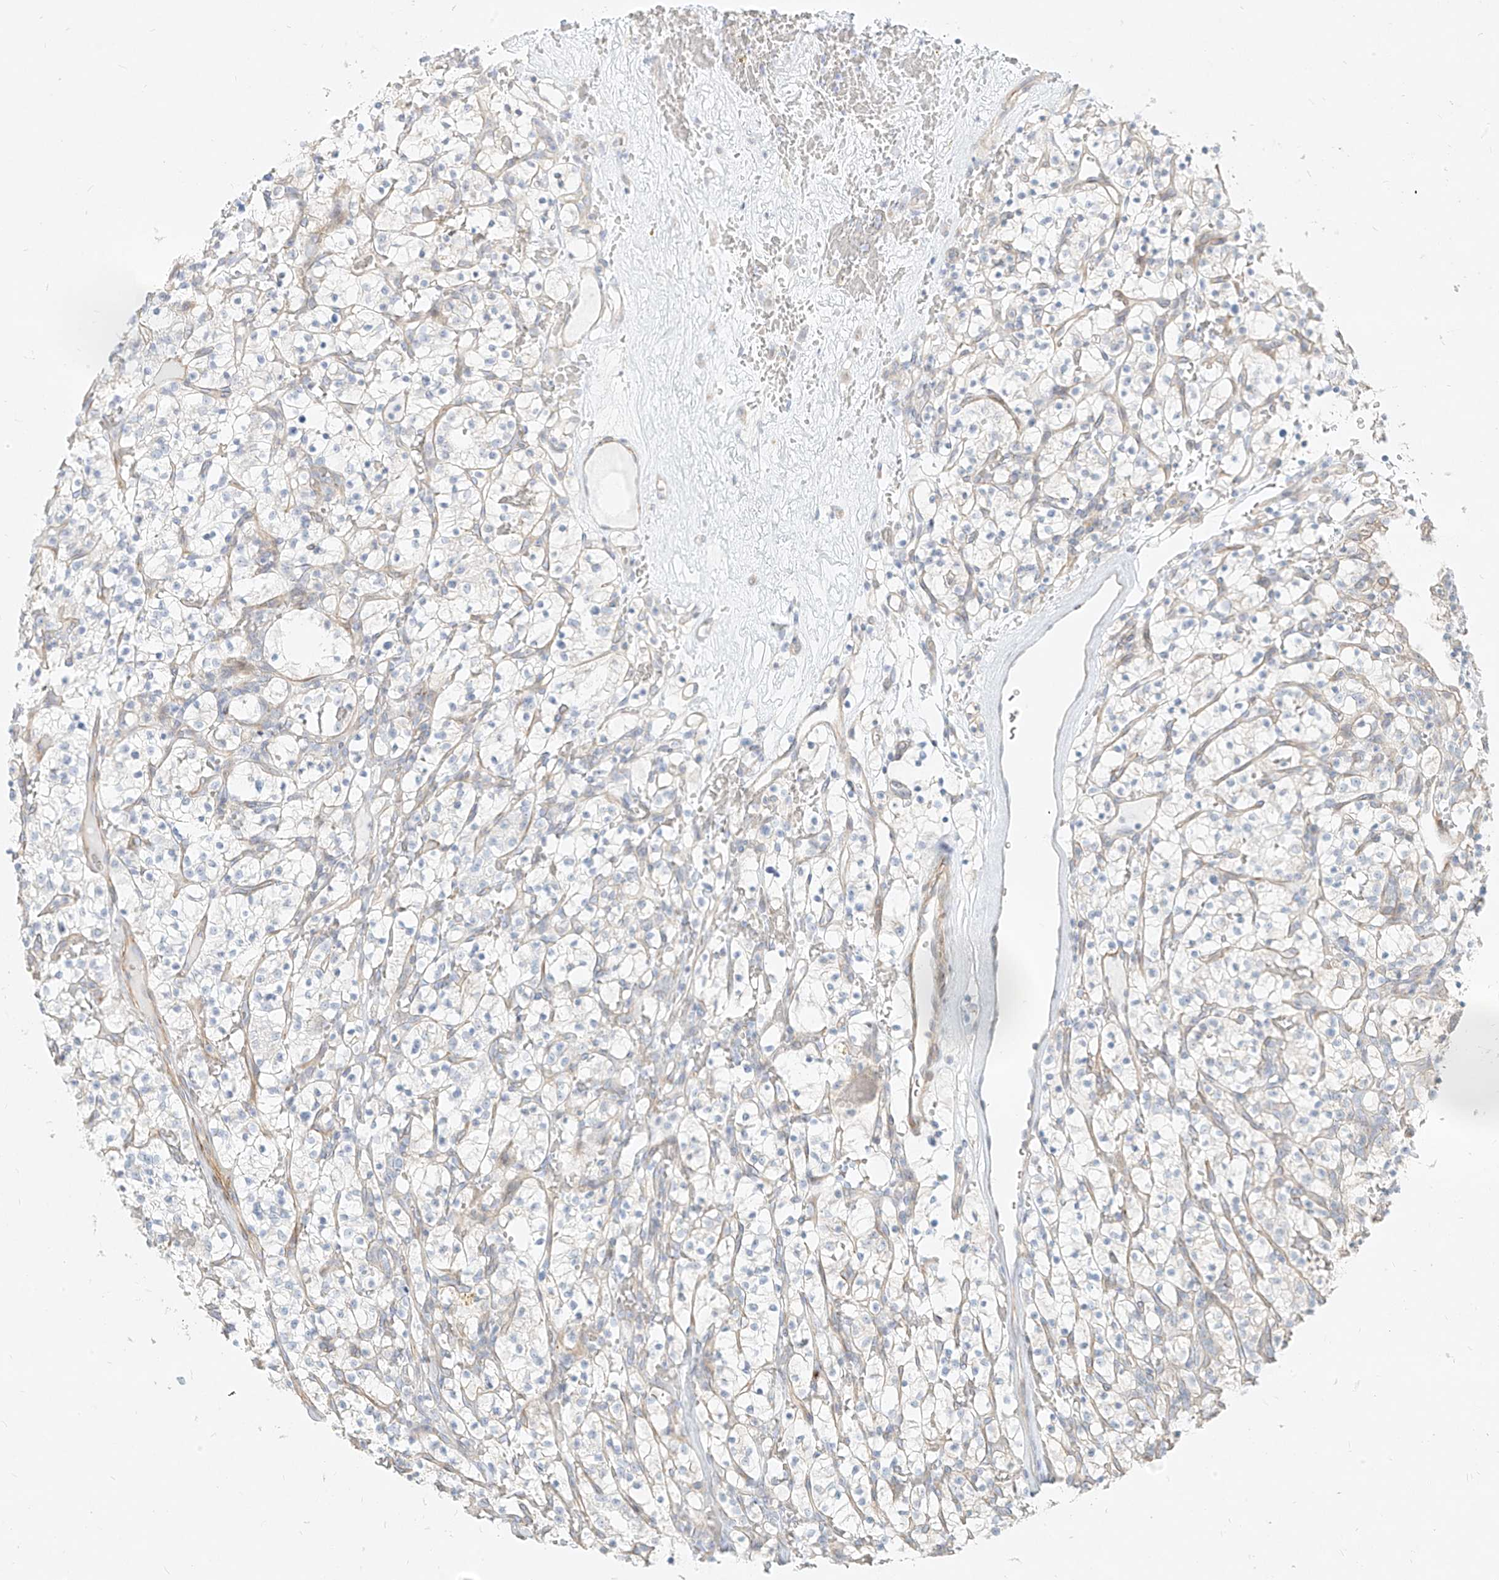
{"staining": {"intensity": "negative", "quantity": "none", "location": "none"}, "tissue": "renal cancer", "cell_type": "Tumor cells", "image_type": "cancer", "snomed": [{"axis": "morphology", "description": "Adenocarcinoma, NOS"}, {"axis": "topography", "description": "Kidney"}], "caption": "An IHC photomicrograph of renal cancer is shown. There is no staining in tumor cells of renal cancer. Brightfield microscopy of immunohistochemistry (IHC) stained with DAB (3,3'-diaminobenzidine) (brown) and hematoxylin (blue), captured at high magnification.", "gene": "ITPKB", "patient": {"sex": "female", "age": 57}}